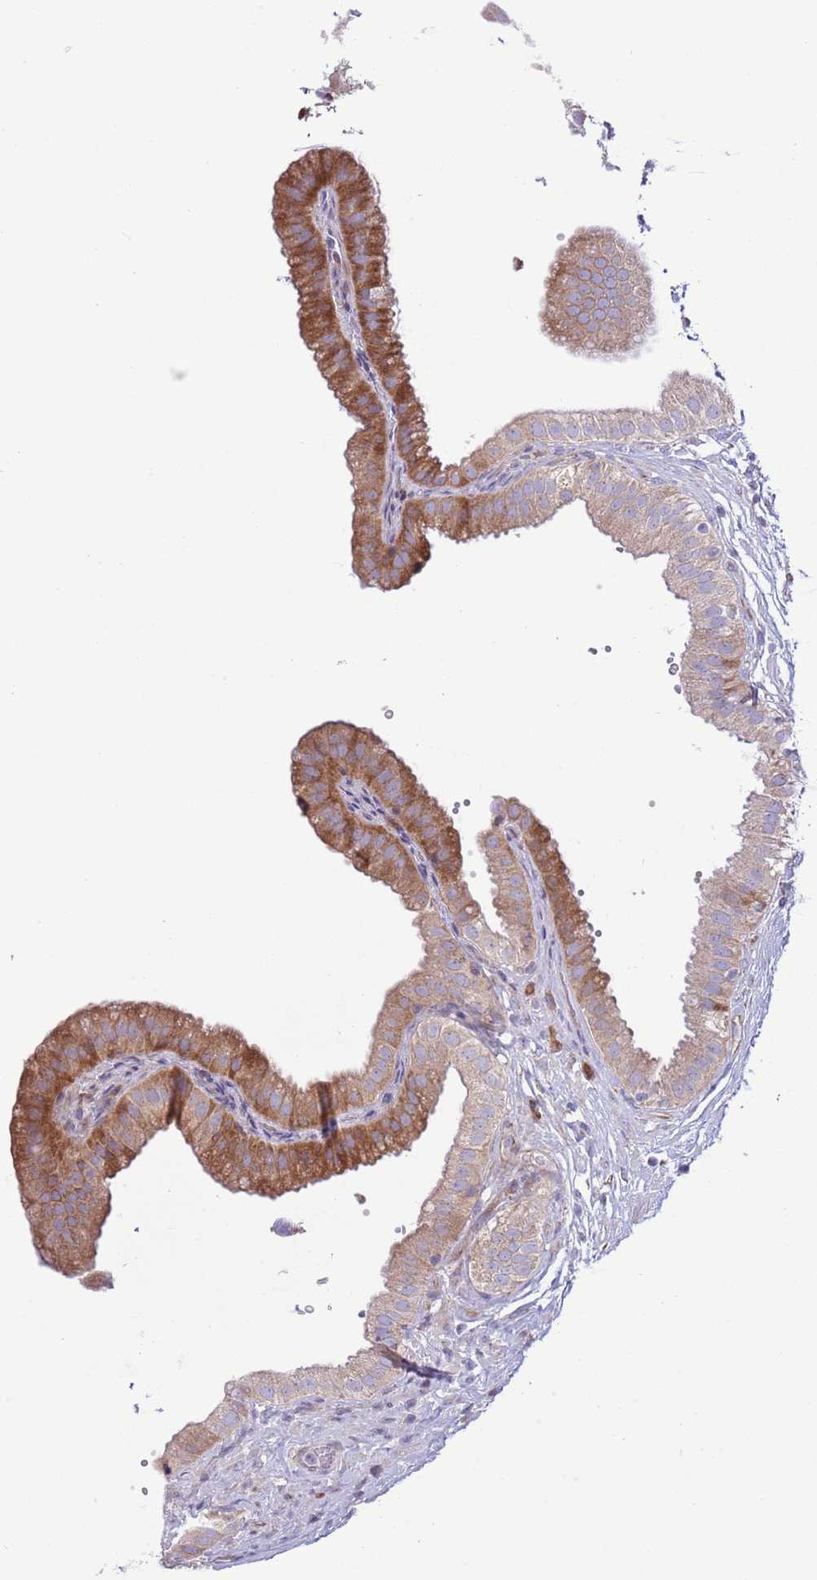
{"staining": {"intensity": "moderate", "quantity": ">75%", "location": "cytoplasmic/membranous"}, "tissue": "gallbladder", "cell_type": "Glandular cells", "image_type": "normal", "snomed": [{"axis": "morphology", "description": "Normal tissue, NOS"}, {"axis": "topography", "description": "Gallbladder"}], "caption": "The immunohistochemical stain highlights moderate cytoplasmic/membranous staining in glandular cells of unremarkable gallbladder.", "gene": "TOMM5", "patient": {"sex": "female", "age": 61}}